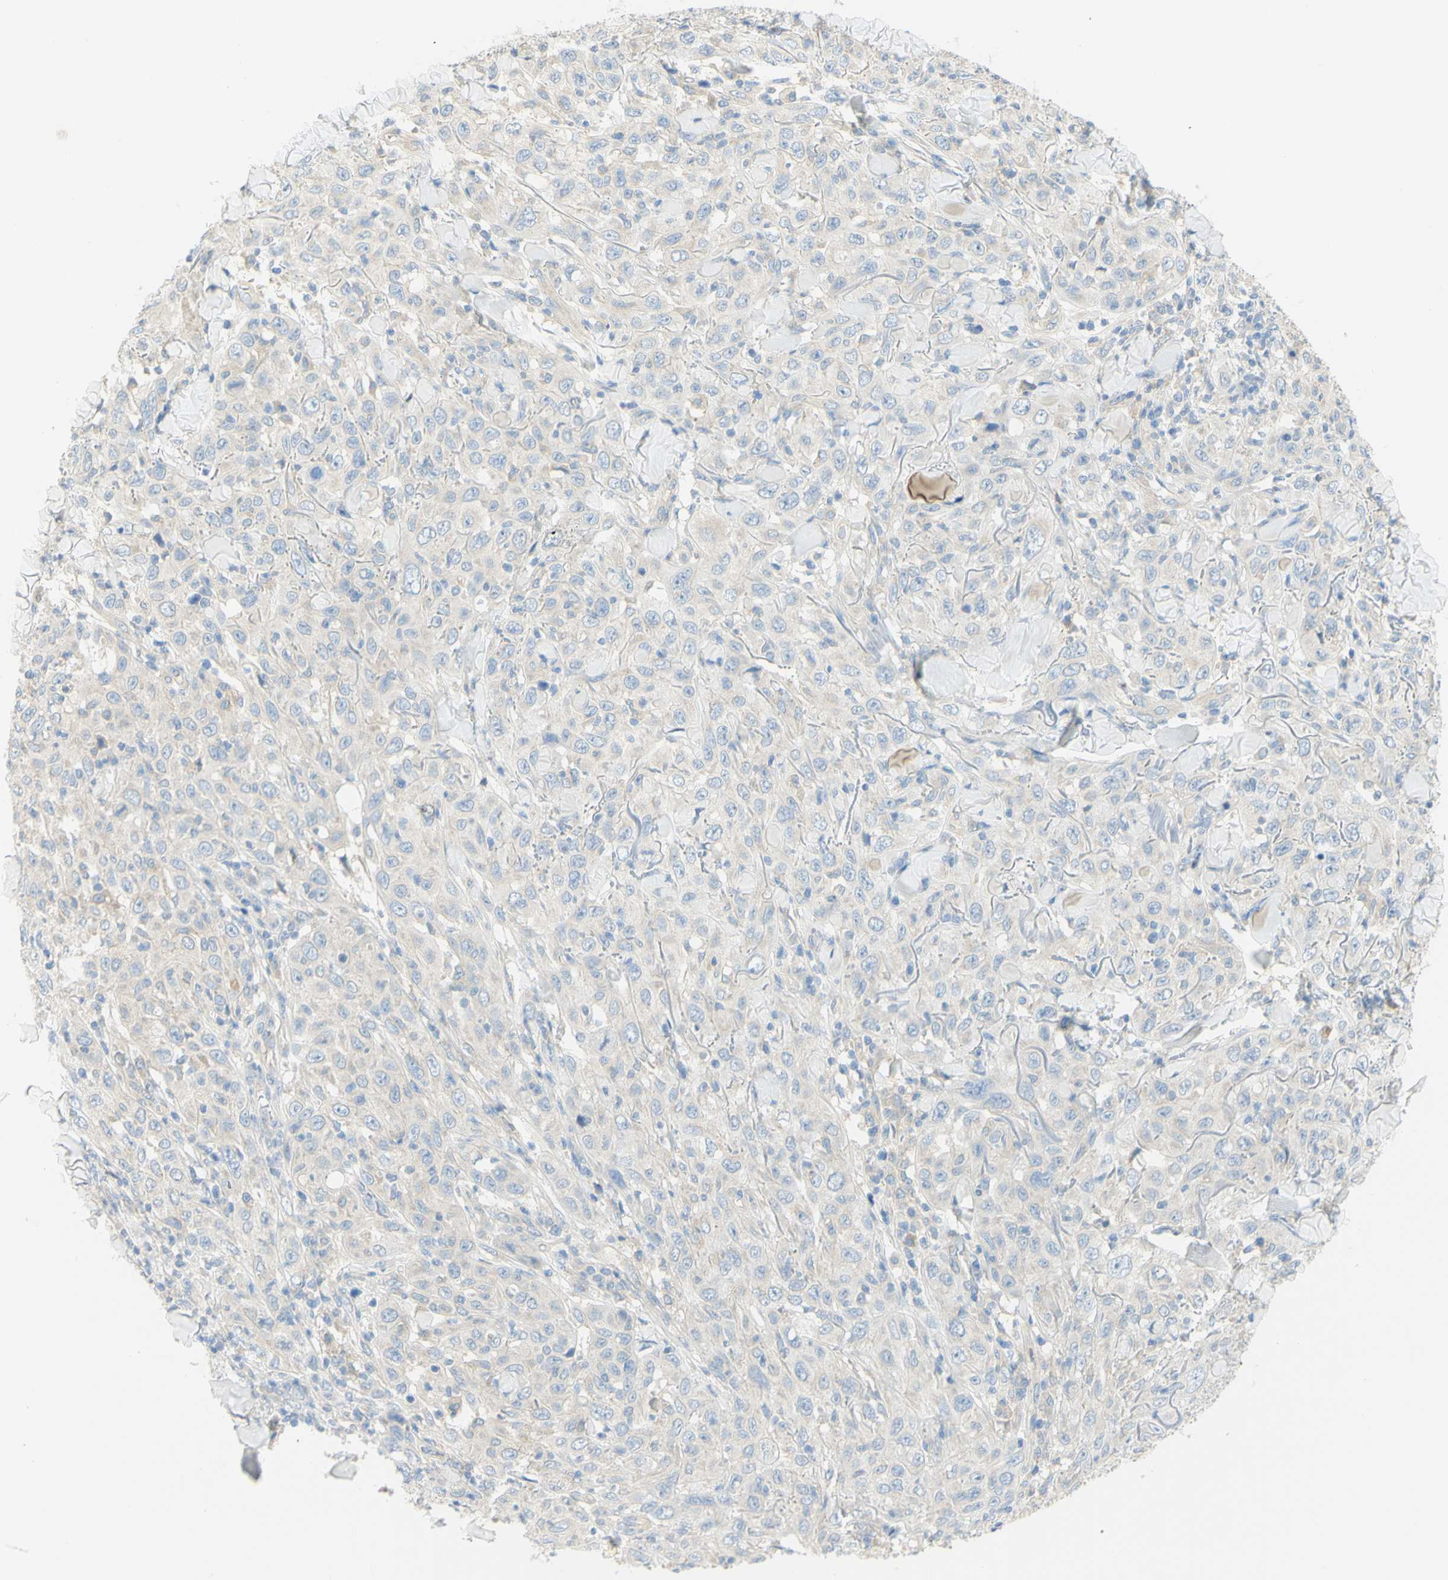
{"staining": {"intensity": "negative", "quantity": "none", "location": "none"}, "tissue": "skin cancer", "cell_type": "Tumor cells", "image_type": "cancer", "snomed": [{"axis": "morphology", "description": "Squamous cell carcinoma, NOS"}, {"axis": "topography", "description": "Skin"}], "caption": "The IHC micrograph has no significant expression in tumor cells of squamous cell carcinoma (skin) tissue.", "gene": "GCNT3", "patient": {"sex": "female", "age": 88}}